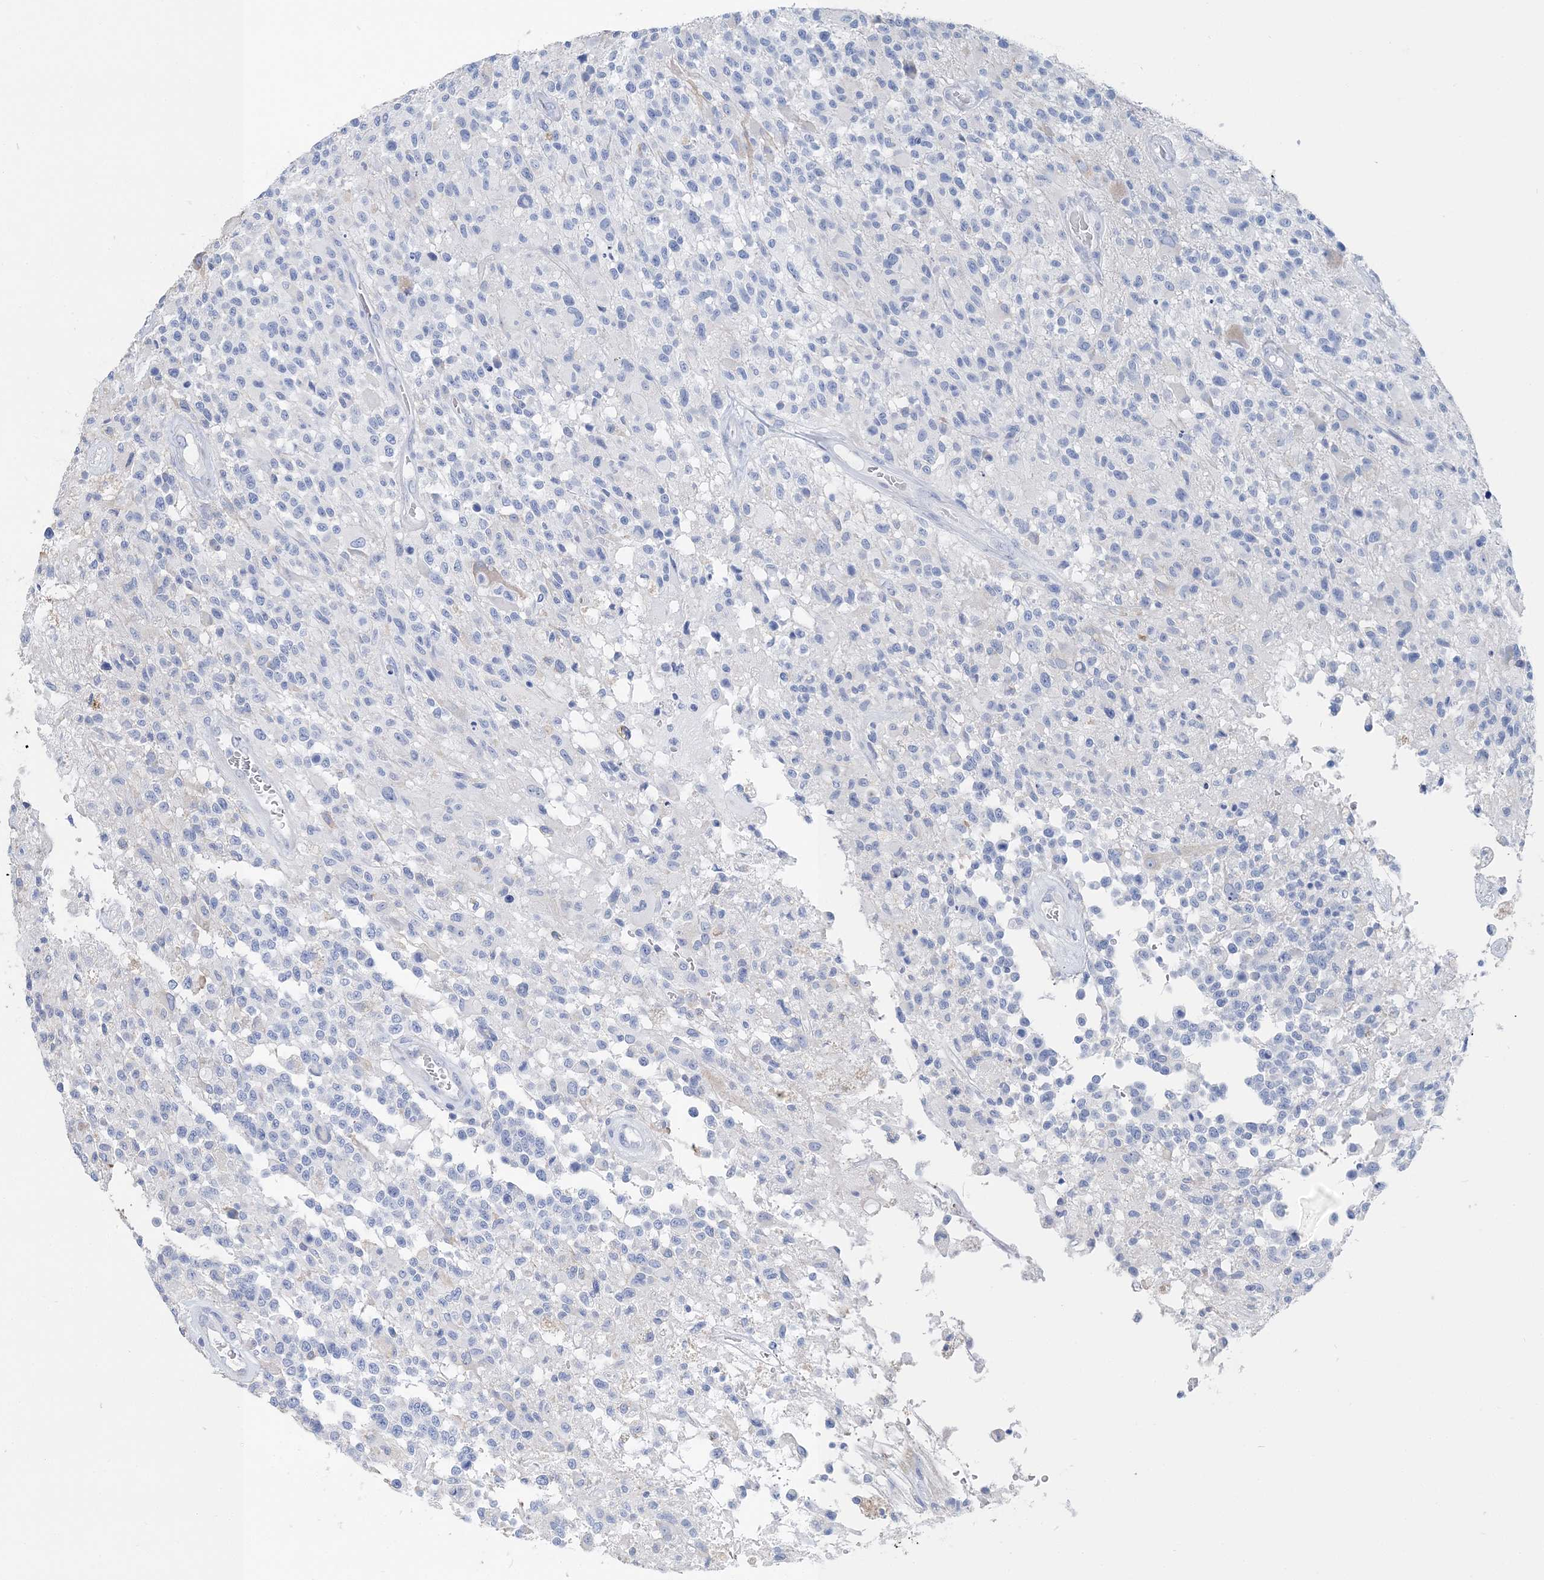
{"staining": {"intensity": "negative", "quantity": "none", "location": "none"}, "tissue": "glioma", "cell_type": "Tumor cells", "image_type": "cancer", "snomed": [{"axis": "morphology", "description": "Glioma, malignant, High grade"}, {"axis": "morphology", "description": "Glioblastoma, NOS"}, {"axis": "topography", "description": "Brain"}], "caption": "The IHC image has no significant staining in tumor cells of high-grade glioma (malignant) tissue.", "gene": "TSPYL6", "patient": {"sex": "male", "age": 60}}